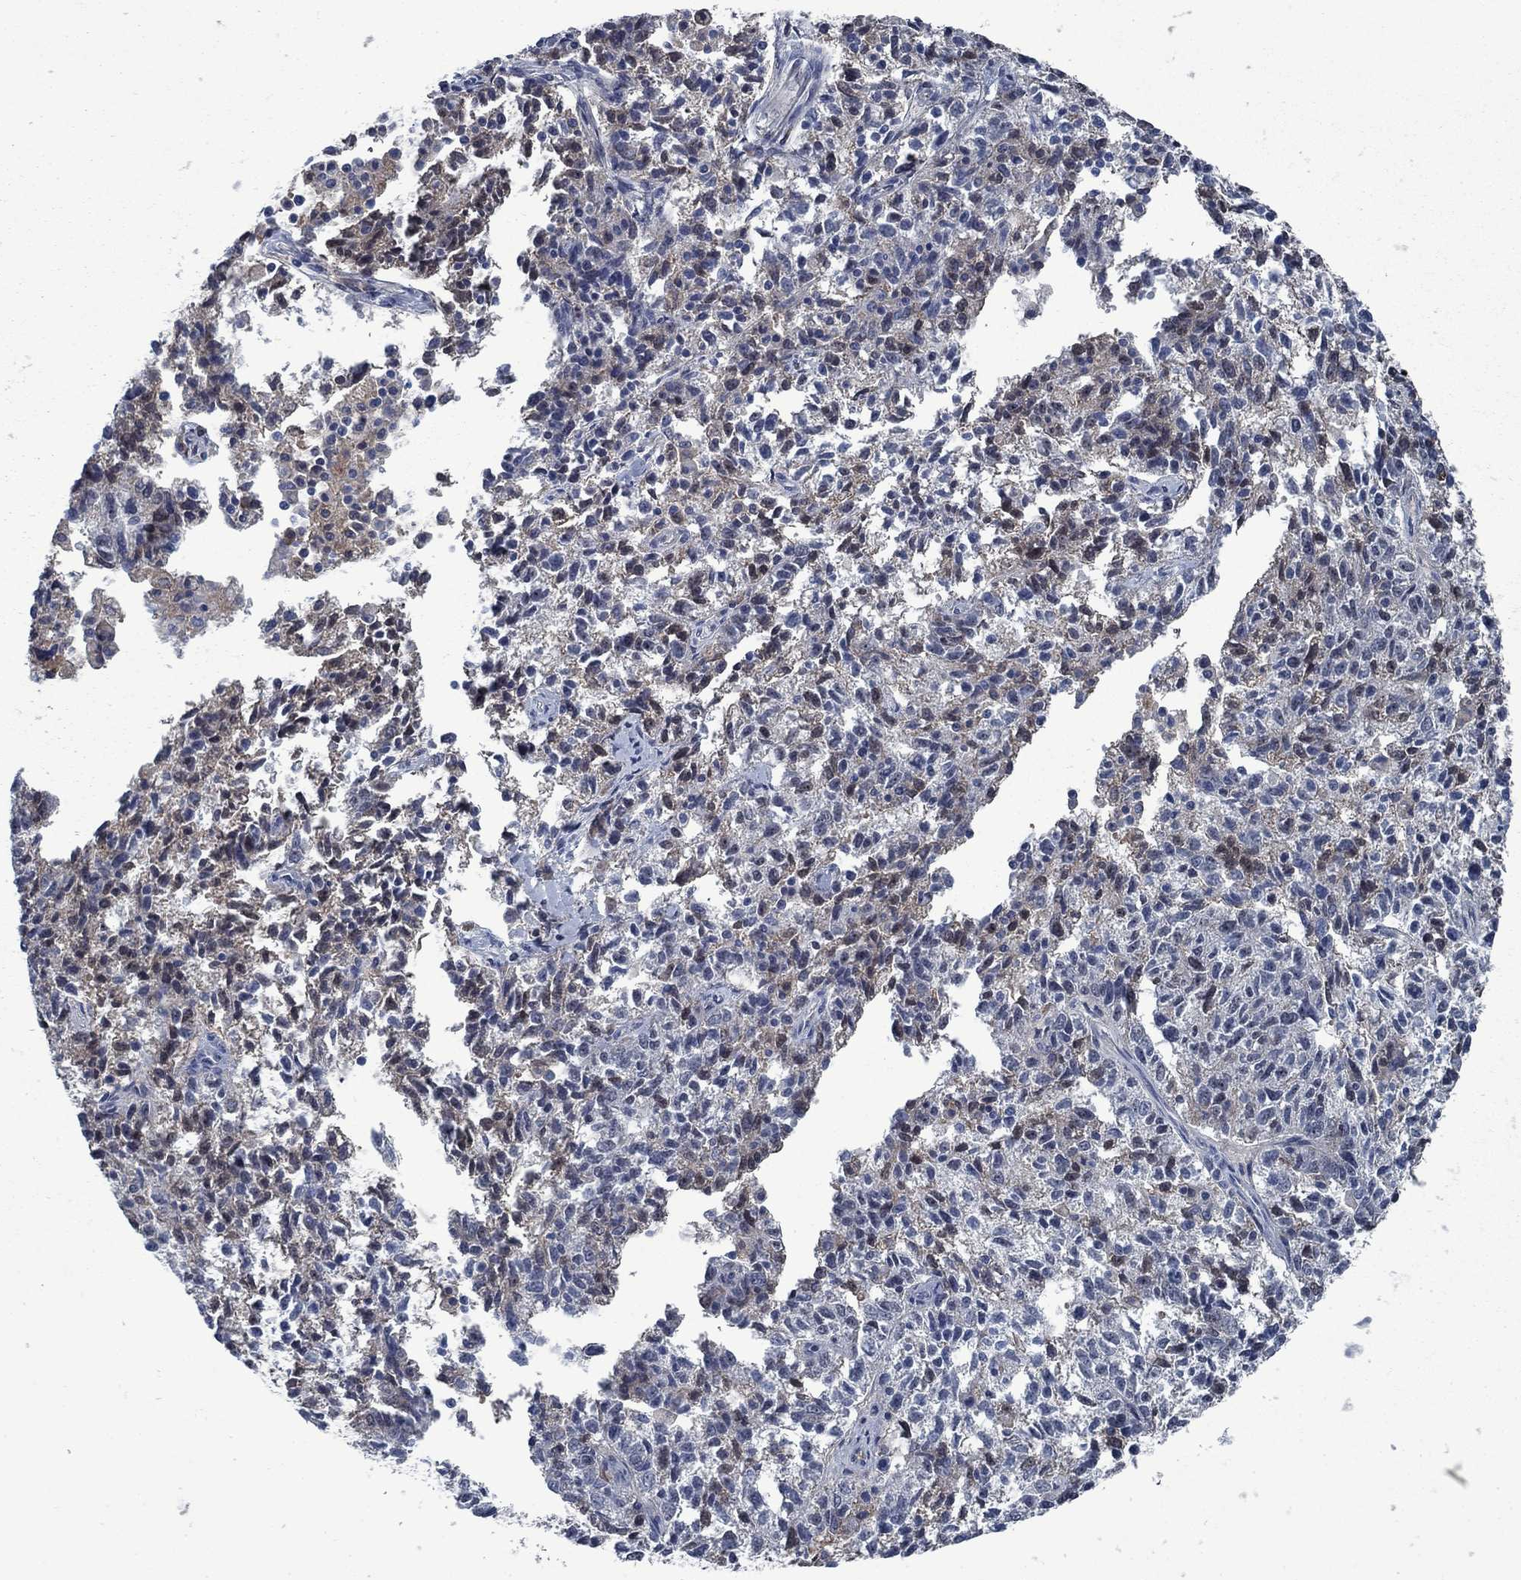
{"staining": {"intensity": "negative", "quantity": "none", "location": "none"}, "tissue": "ovarian cancer", "cell_type": "Tumor cells", "image_type": "cancer", "snomed": [{"axis": "morphology", "description": "Cystadenocarcinoma, serous, NOS"}, {"axis": "topography", "description": "Ovary"}], "caption": "High power microscopy photomicrograph of an immunohistochemistry photomicrograph of ovarian serous cystadenocarcinoma, revealing no significant positivity in tumor cells.", "gene": "PNMA8A", "patient": {"sex": "female", "age": 71}}